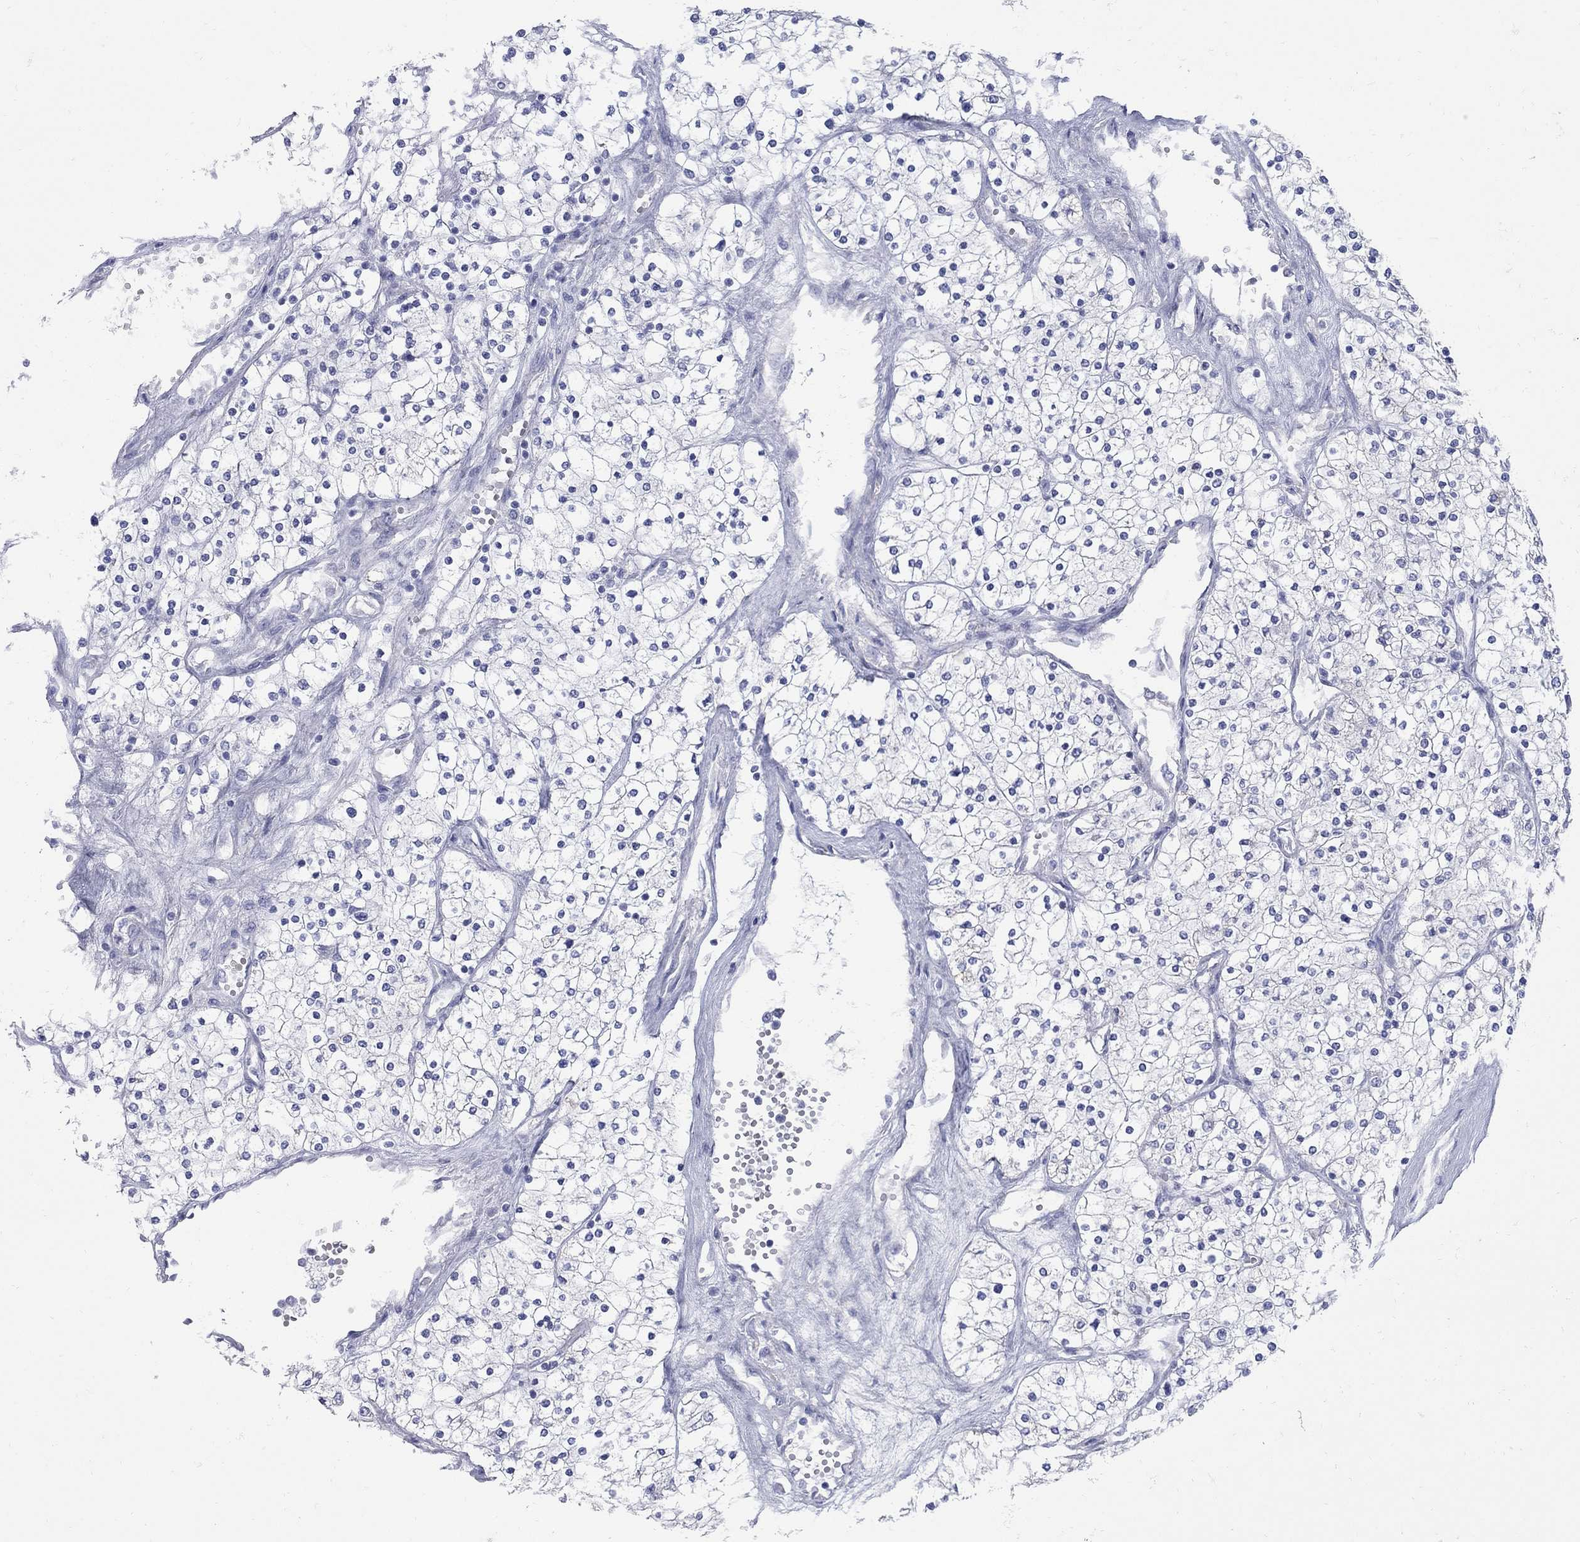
{"staining": {"intensity": "negative", "quantity": "none", "location": "none"}, "tissue": "renal cancer", "cell_type": "Tumor cells", "image_type": "cancer", "snomed": [{"axis": "morphology", "description": "Adenocarcinoma, NOS"}, {"axis": "topography", "description": "Kidney"}], "caption": "Protein analysis of renal cancer (adenocarcinoma) demonstrates no significant expression in tumor cells. (DAB IHC with hematoxylin counter stain).", "gene": "PDZD3", "patient": {"sex": "male", "age": 80}}